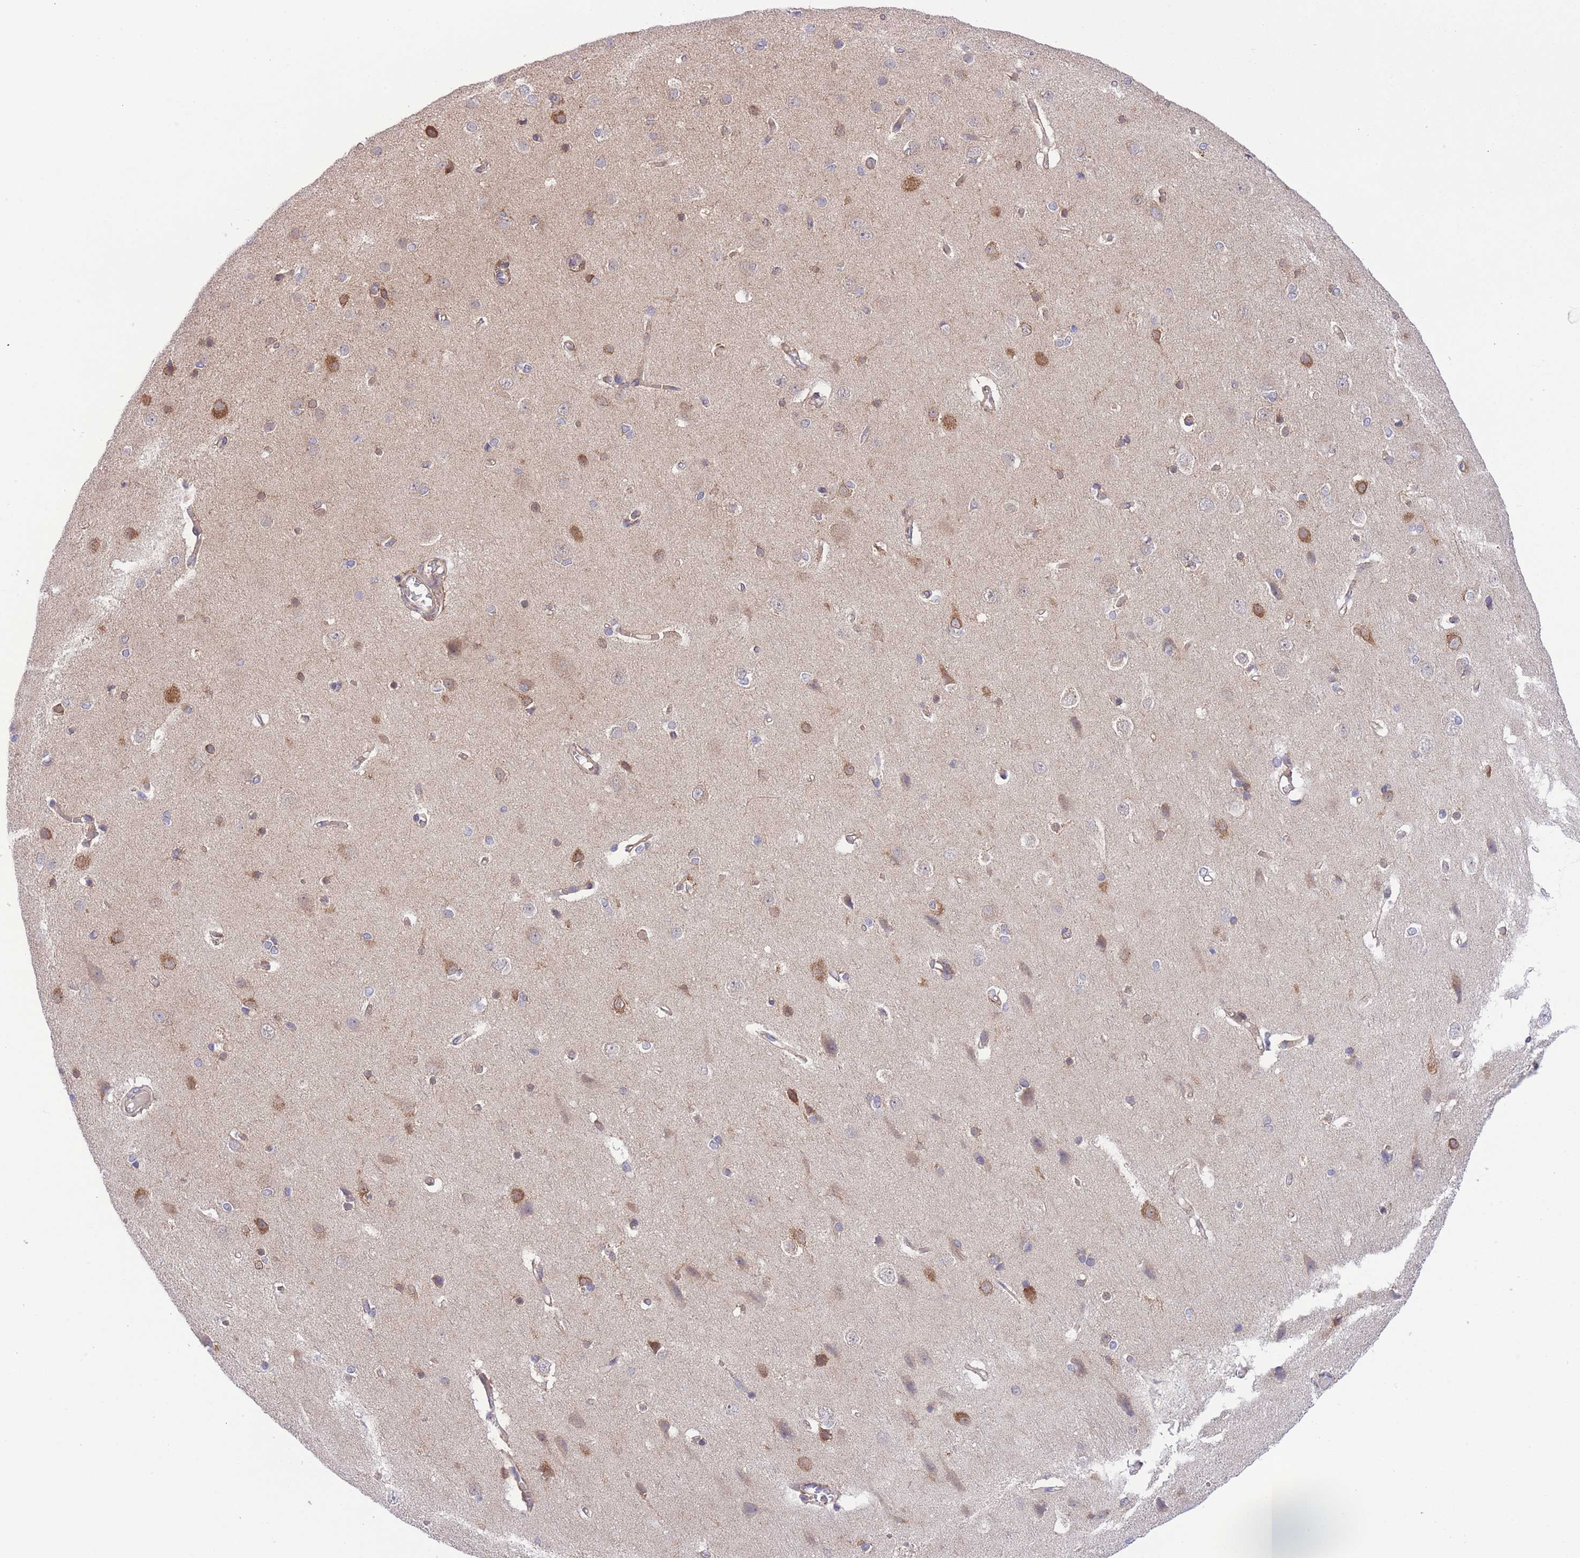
{"staining": {"intensity": "weak", "quantity": "25%-75%", "location": "cytoplasmic/membranous"}, "tissue": "cerebral cortex", "cell_type": "Endothelial cells", "image_type": "normal", "snomed": [{"axis": "morphology", "description": "Normal tissue, NOS"}, {"axis": "topography", "description": "Cerebral cortex"}], "caption": "Cerebral cortex stained with DAB immunohistochemistry (IHC) demonstrates low levels of weak cytoplasmic/membranous positivity in approximately 25%-75% of endothelial cells.", "gene": "WWOX", "patient": {"sex": "male", "age": 37}}